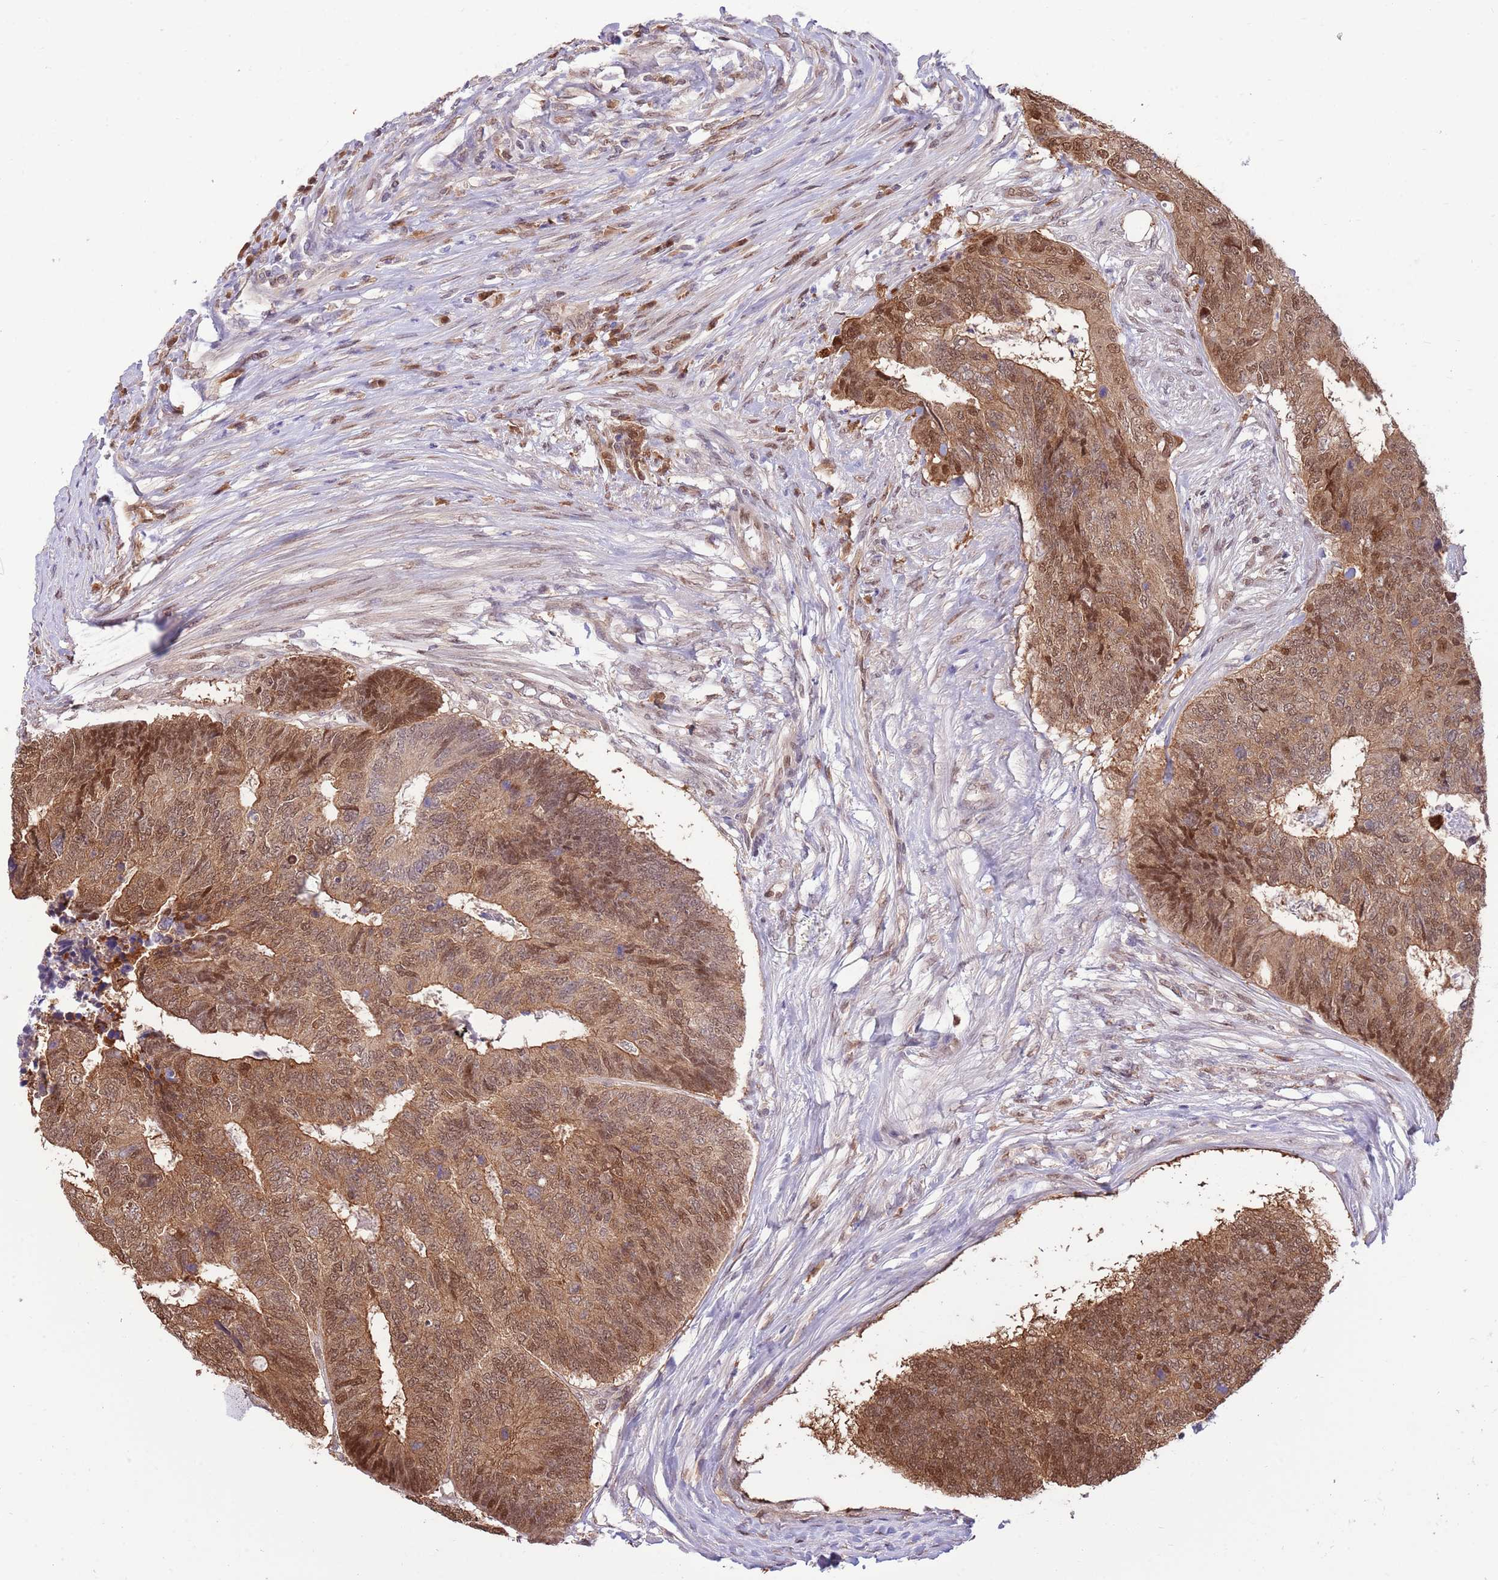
{"staining": {"intensity": "moderate", "quantity": ">75%", "location": "cytoplasmic/membranous,nuclear"}, "tissue": "colorectal cancer", "cell_type": "Tumor cells", "image_type": "cancer", "snomed": [{"axis": "morphology", "description": "Adenocarcinoma, NOS"}, {"axis": "topography", "description": "Colon"}], "caption": "Colorectal cancer (adenocarcinoma) stained with a protein marker displays moderate staining in tumor cells.", "gene": "NSFL1C", "patient": {"sex": "female", "age": 67}}